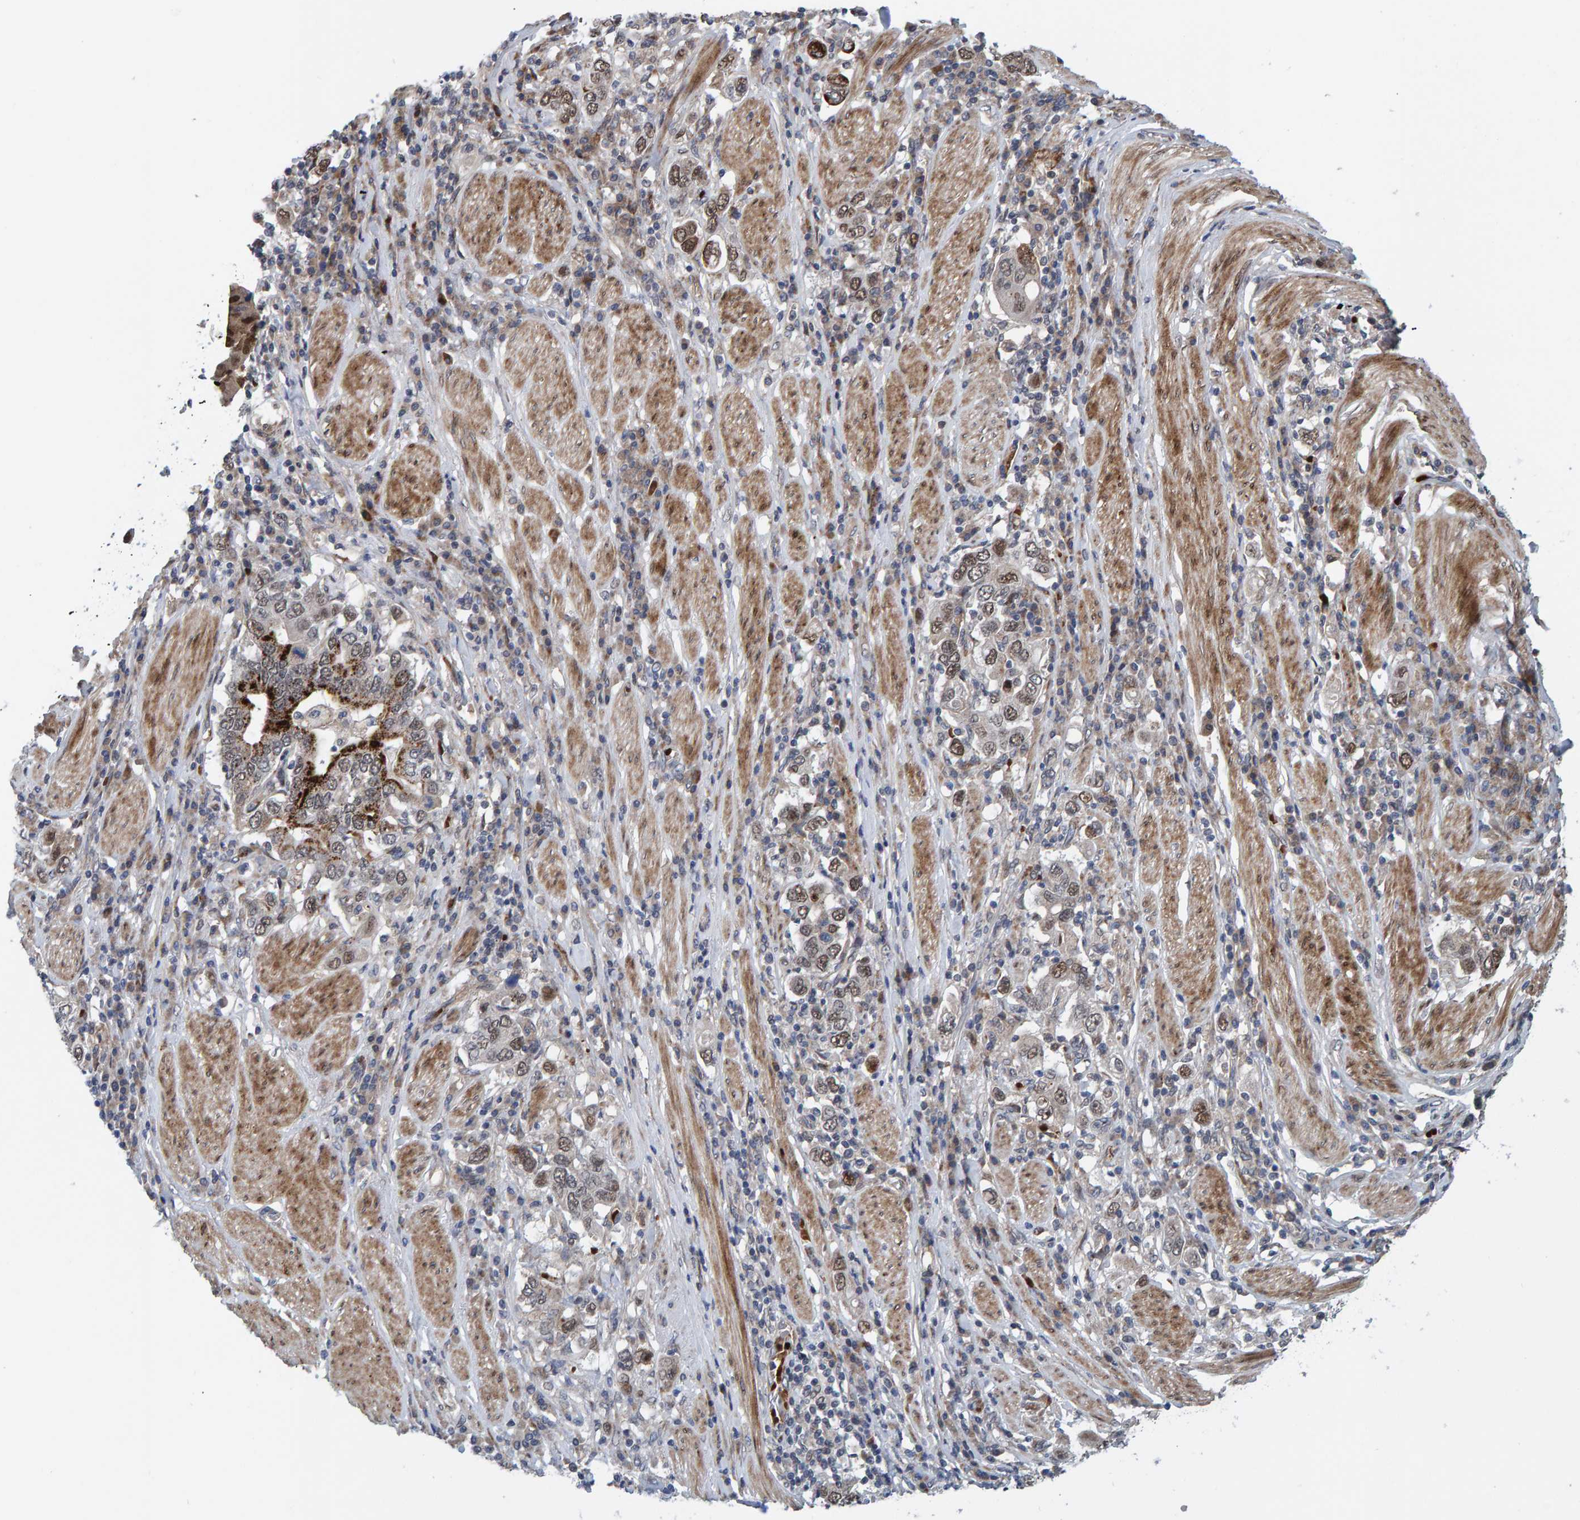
{"staining": {"intensity": "moderate", "quantity": "<25%", "location": "cytoplasmic/membranous,nuclear"}, "tissue": "stomach cancer", "cell_type": "Tumor cells", "image_type": "cancer", "snomed": [{"axis": "morphology", "description": "Adenocarcinoma, NOS"}, {"axis": "topography", "description": "Stomach, upper"}], "caption": "Stomach adenocarcinoma stained with DAB (3,3'-diaminobenzidine) immunohistochemistry (IHC) reveals low levels of moderate cytoplasmic/membranous and nuclear positivity in approximately <25% of tumor cells.", "gene": "MFSD6L", "patient": {"sex": "male", "age": 62}}